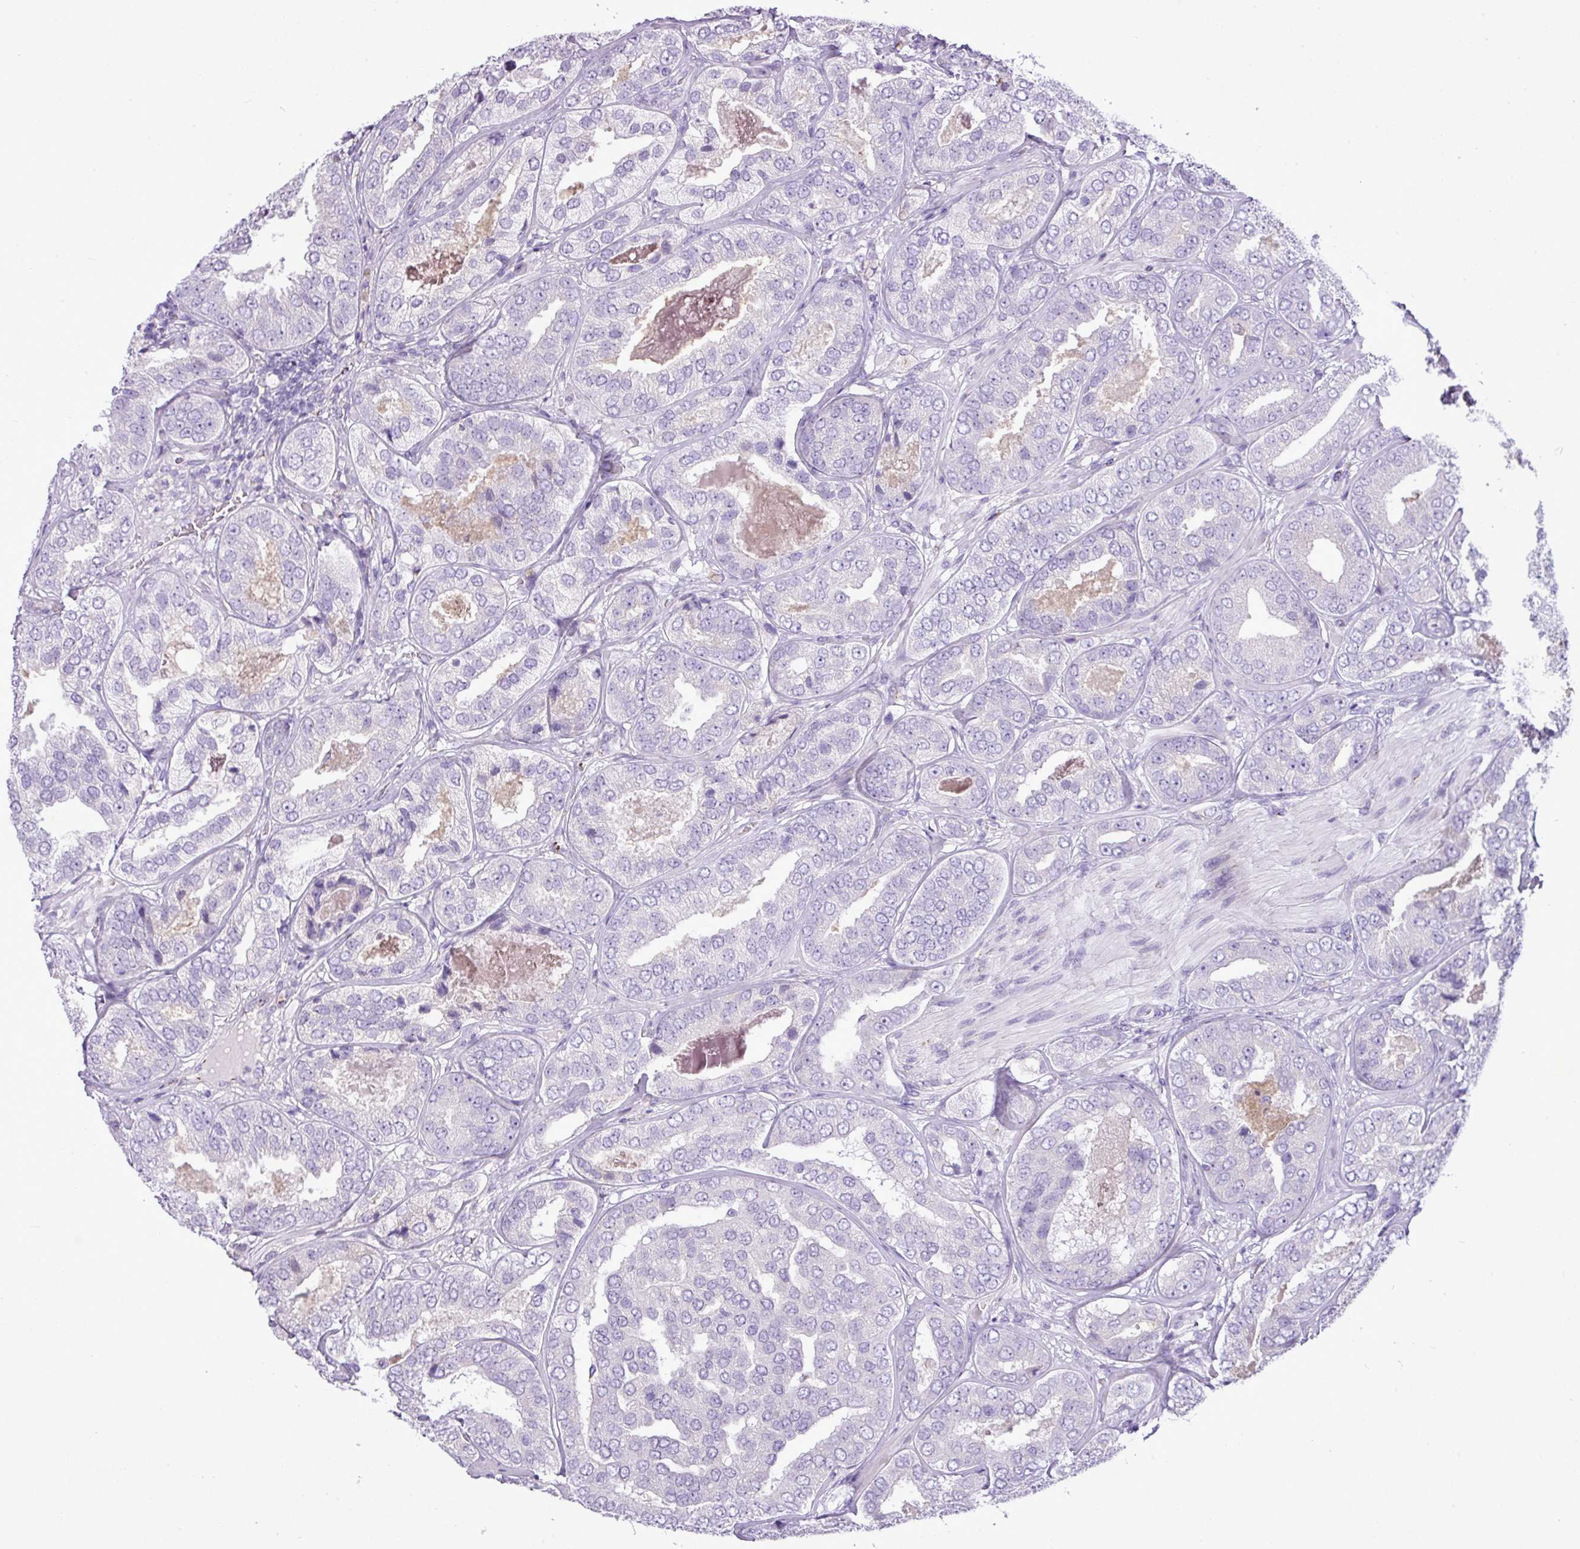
{"staining": {"intensity": "negative", "quantity": "none", "location": "none"}, "tissue": "prostate cancer", "cell_type": "Tumor cells", "image_type": "cancer", "snomed": [{"axis": "morphology", "description": "Adenocarcinoma, High grade"}, {"axis": "topography", "description": "Prostate"}], "caption": "Micrograph shows no significant protein staining in tumor cells of high-grade adenocarcinoma (prostate). Nuclei are stained in blue.", "gene": "FAM43A", "patient": {"sex": "male", "age": 63}}